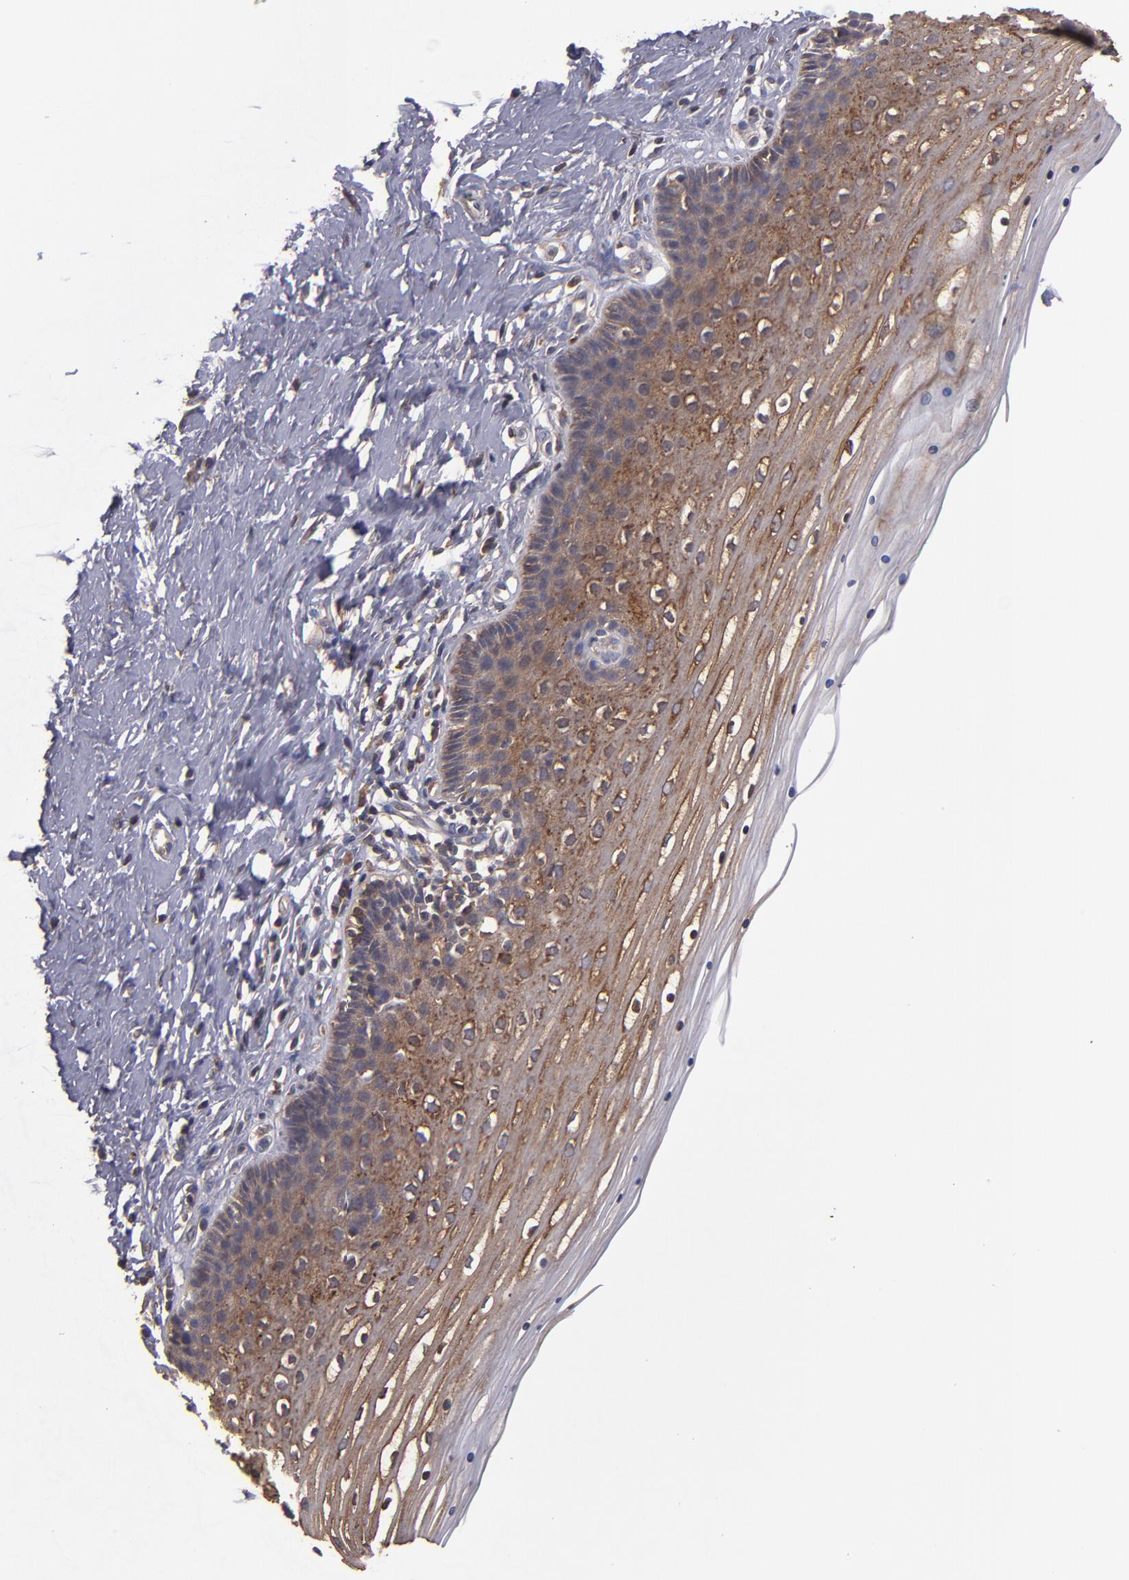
{"staining": {"intensity": "weak", "quantity": "25%-75%", "location": "cytoplasmic/membranous"}, "tissue": "cervix", "cell_type": "Glandular cells", "image_type": "normal", "snomed": [{"axis": "morphology", "description": "Normal tissue, NOS"}, {"axis": "topography", "description": "Cervix"}], "caption": "Brown immunohistochemical staining in normal human cervix reveals weak cytoplasmic/membranous expression in approximately 25%-75% of glandular cells. (Brightfield microscopy of DAB IHC at high magnification).", "gene": "NF2", "patient": {"sex": "female", "age": 39}}